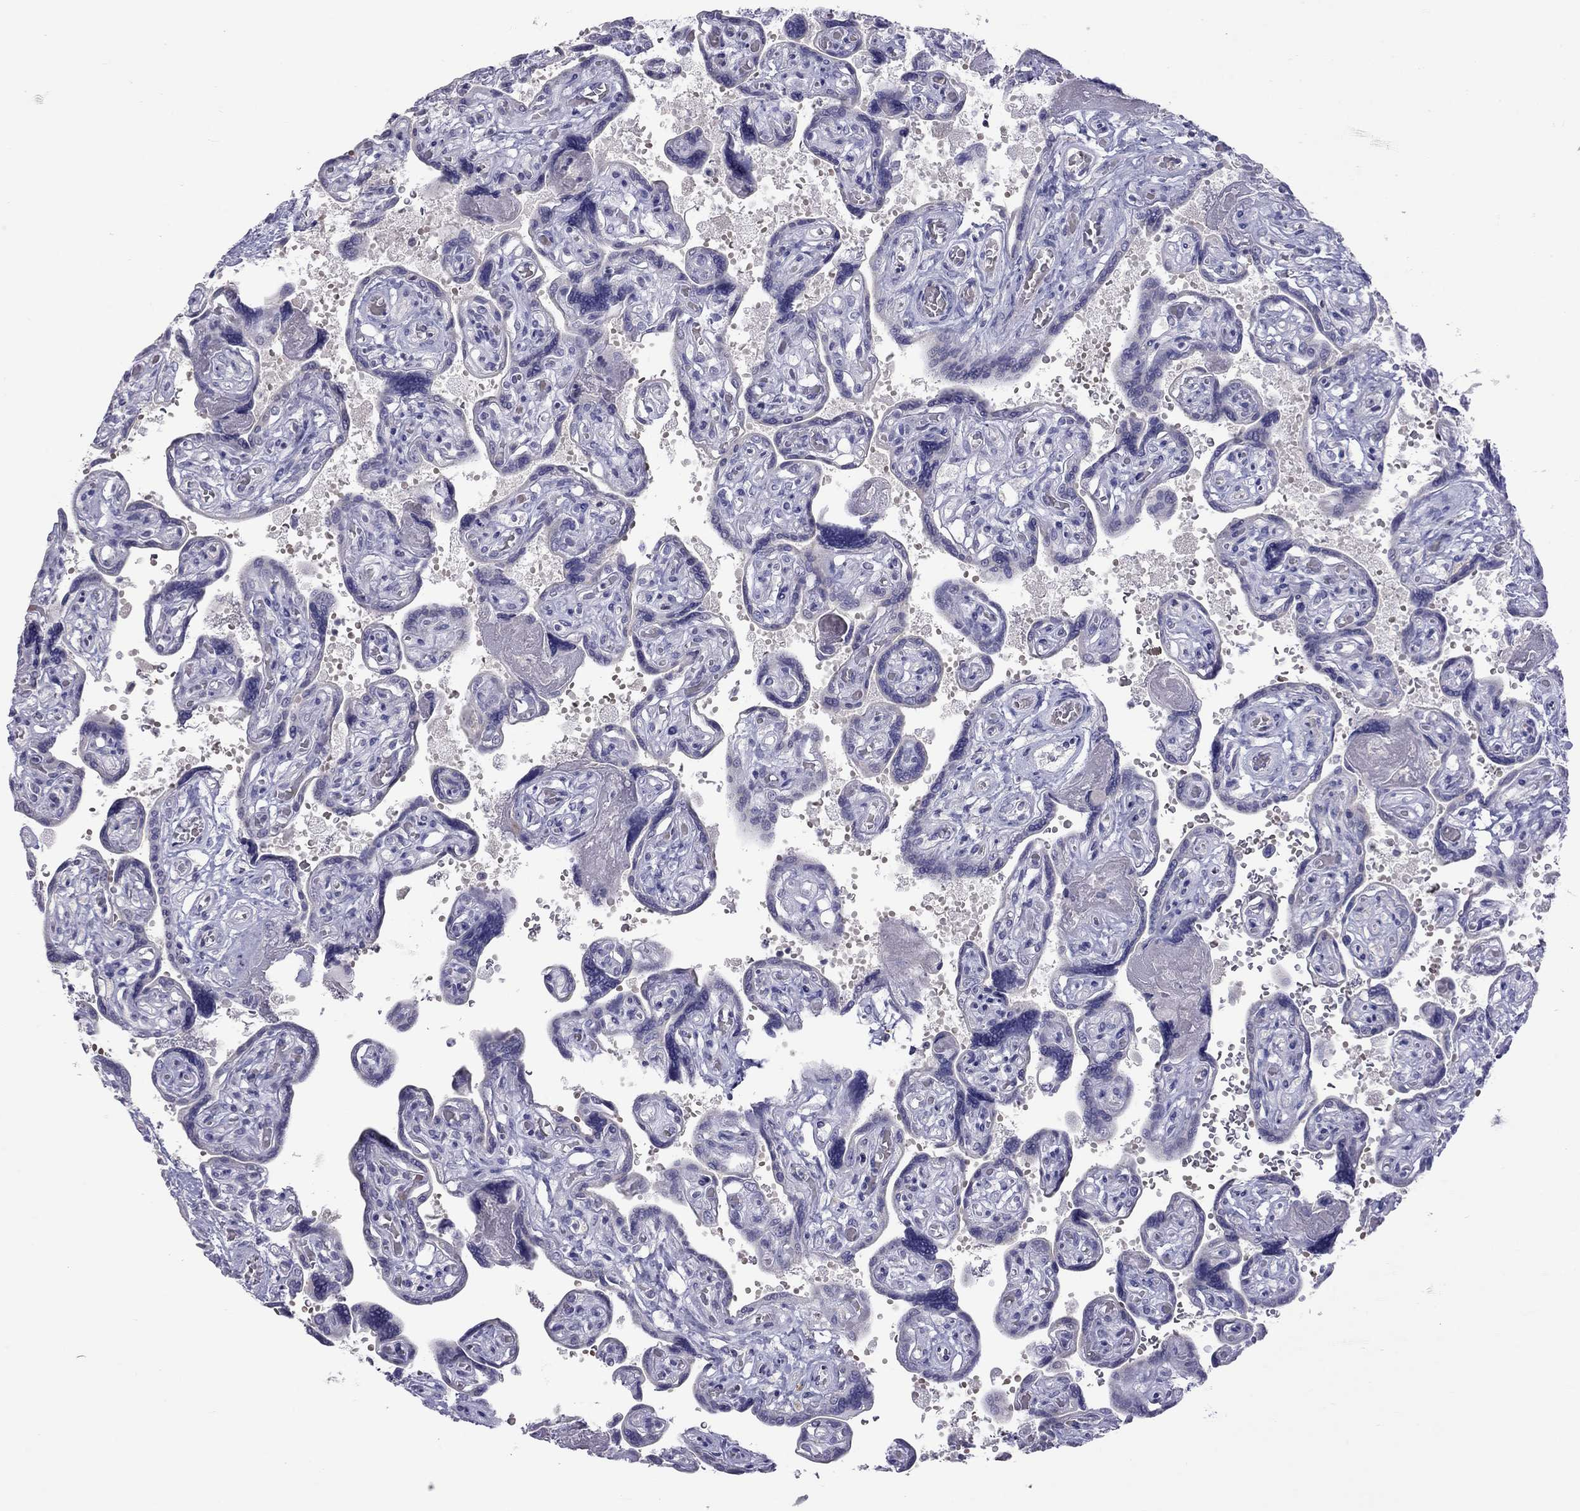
{"staining": {"intensity": "negative", "quantity": "none", "location": "none"}, "tissue": "placenta", "cell_type": "Decidual cells", "image_type": "normal", "snomed": [{"axis": "morphology", "description": "Normal tissue, NOS"}, {"axis": "topography", "description": "Placenta"}], "caption": "Decidual cells show no significant protein positivity in unremarkable placenta. (DAB immunohistochemistry visualized using brightfield microscopy, high magnification).", "gene": "MUC16", "patient": {"sex": "female", "age": 32}}